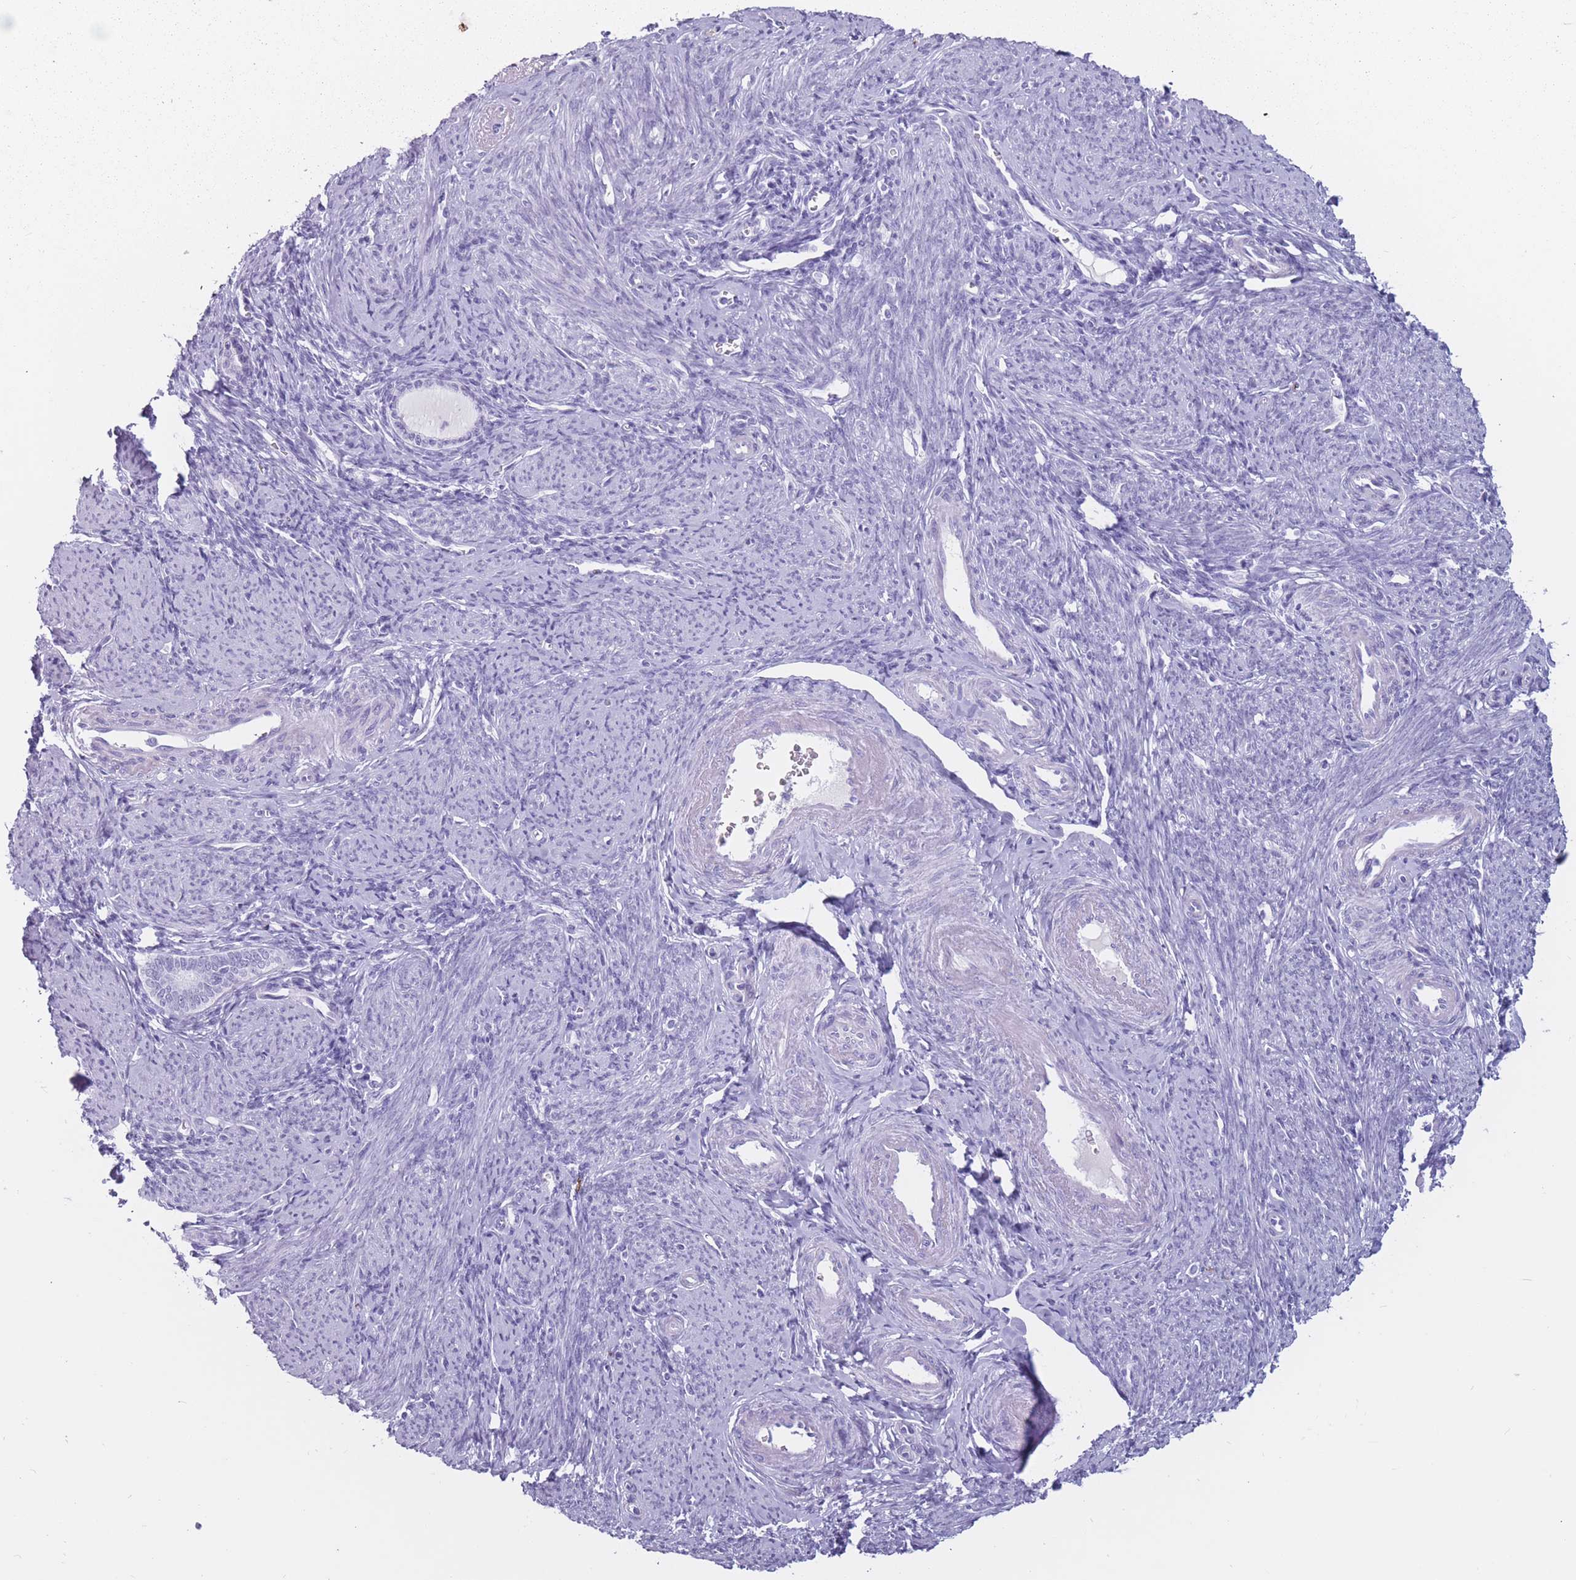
{"staining": {"intensity": "negative", "quantity": "none", "location": "none"}, "tissue": "endometrium", "cell_type": "Cells in endometrial stroma", "image_type": "normal", "snomed": [{"axis": "morphology", "description": "Normal tissue, NOS"}, {"axis": "topography", "description": "Endometrium"}], "caption": "Immunohistochemistry histopathology image of normal endometrium: endometrium stained with DAB demonstrates no significant protein staining in cells in endometrial stroma.", "gene": "PNMA3", "patient": {"sex": "female", "age": 63}}